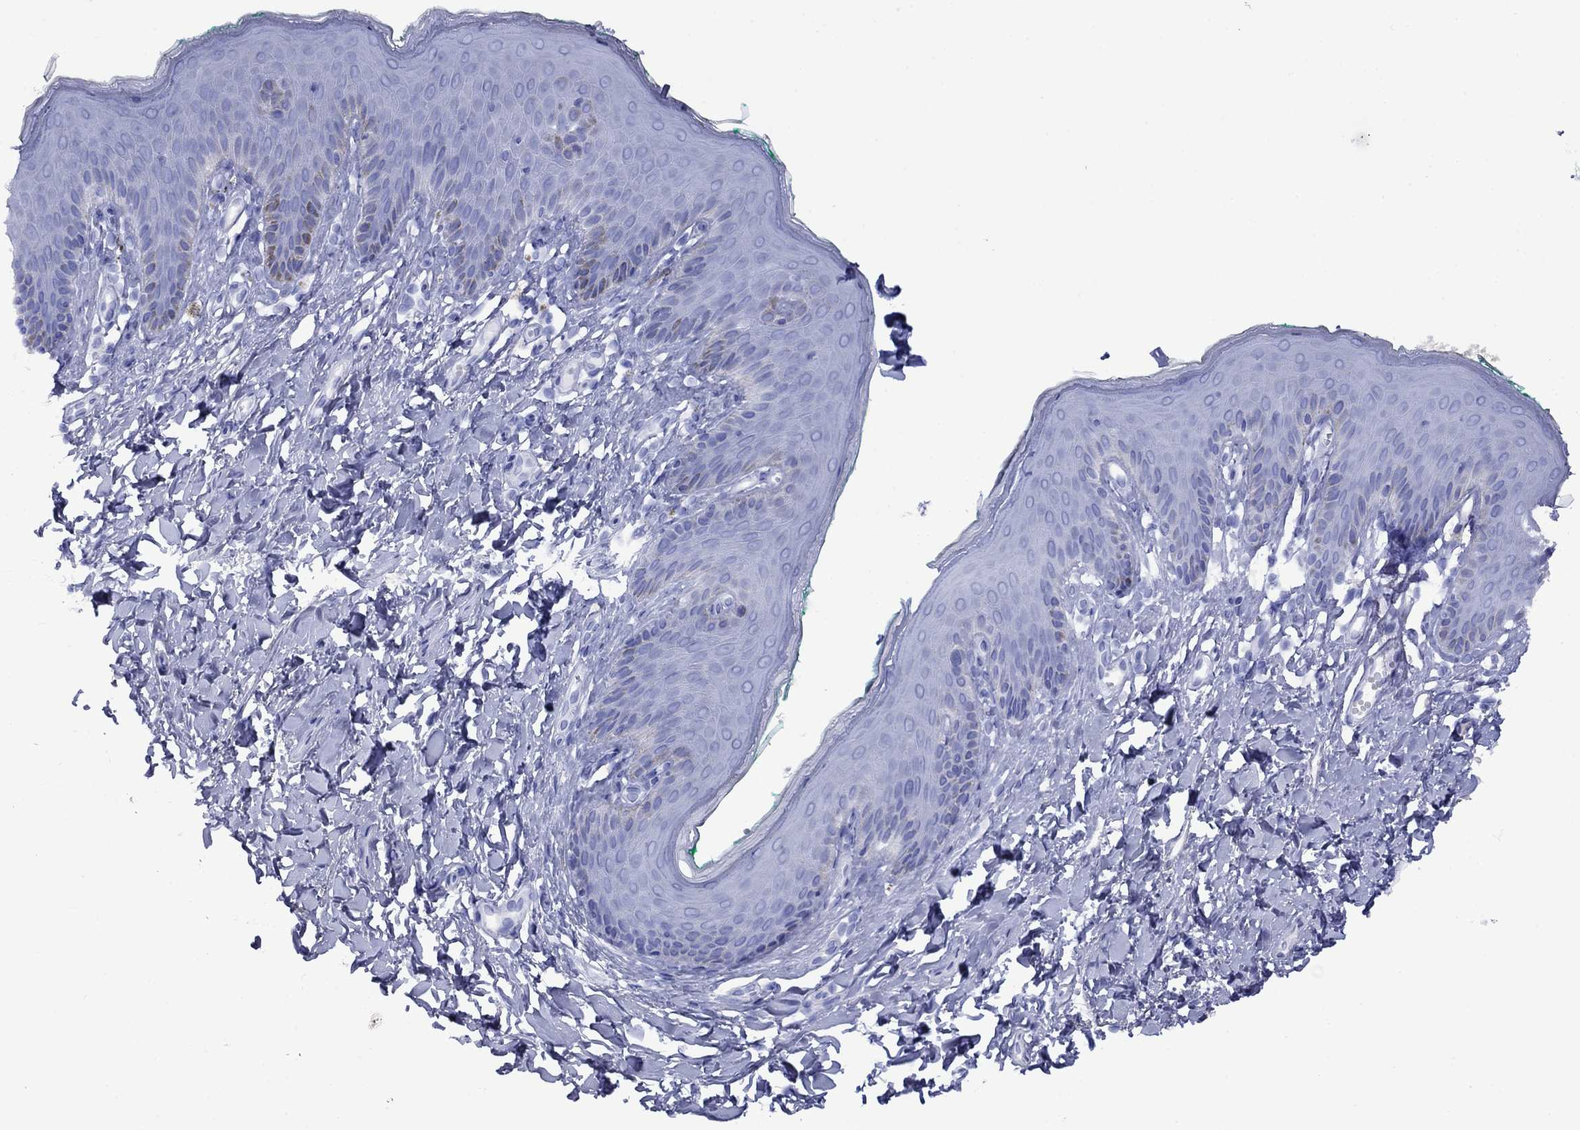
{"staining": {"intensity": "negative", "quantity": "none", "location": "none"}, "tissue": "skin", "cell_type": "Epidermal cells", "image_type": "normal", "snomed": [{"axis": "morphology", "description": "Normal tissue, NOS"}, {"axis": "topography", "description": "Vulva"}], "caption": "Skin was stained to show a protein in brown. There is no significant staining in epidermal cells. (Stains: DAB (3,3'-diaminobenzidine) IHC with hematoxylin counter stain, Microscopy: brightfield microscopy at high magnification).", "gene": "APOA2", "patient": {"sex": "female", "age": 66}}